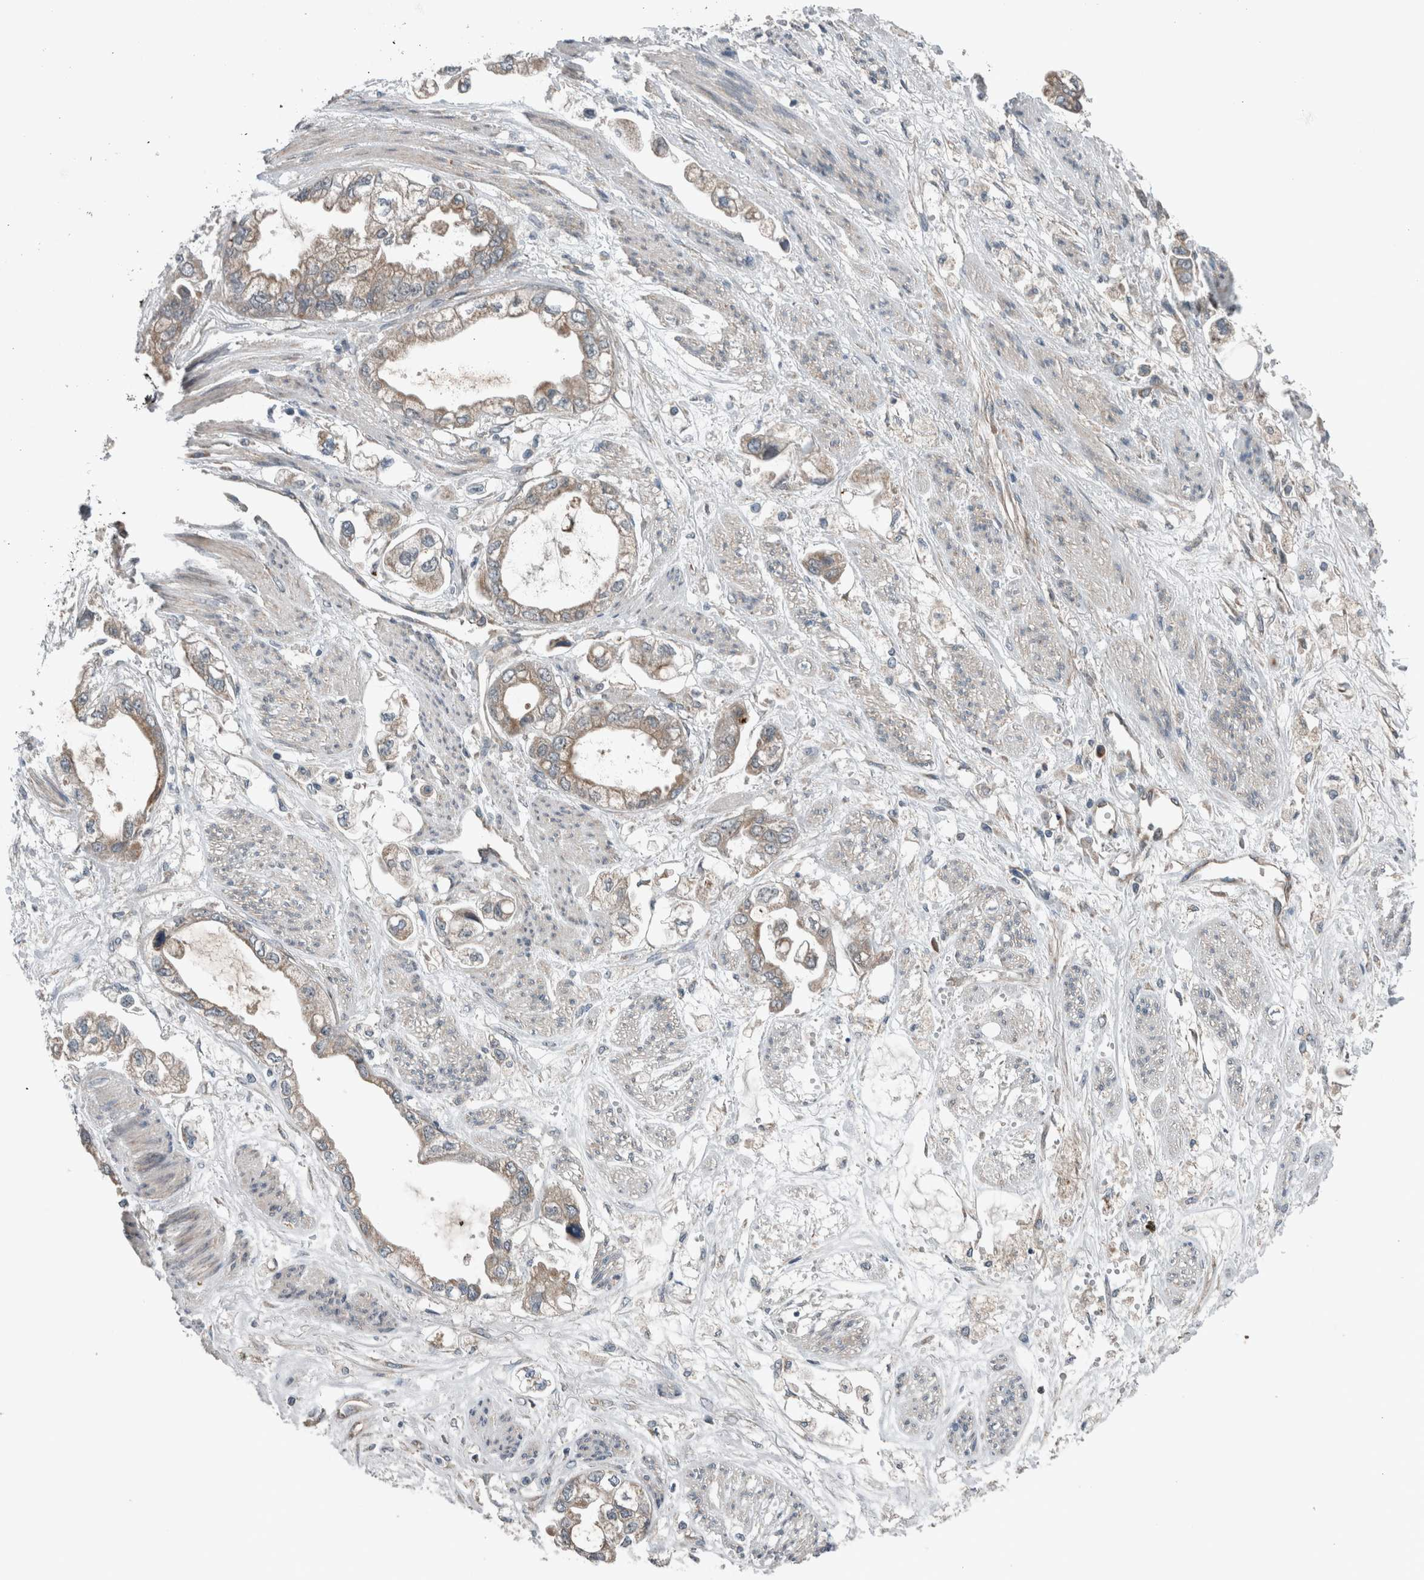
{"staining": {"intensity": "weak", "quantity": ">75%", "location": "cytoplasmic/membranous"}, "tissue": "stomach cancer", "cell_type": "Tumor cells", "image_type": "cancer", "snomed": [{"axis": "morphology", "description": "Adenocarcinoma, NOS"}, {"axis": "topography", "description": "Stomach"}], "caption": "An image of human stomach cancer stained for a protein demonstrates weak cytoplasmic/membranous brown staining in tumor cells. The staining was performed using DAB to visualize the protein expression in brown, while the nuclei were stained in blue with hematoxylin (Magnification: 20x).", "gene": "GBA2", "patient": {"sex": "male", "age": 62}}